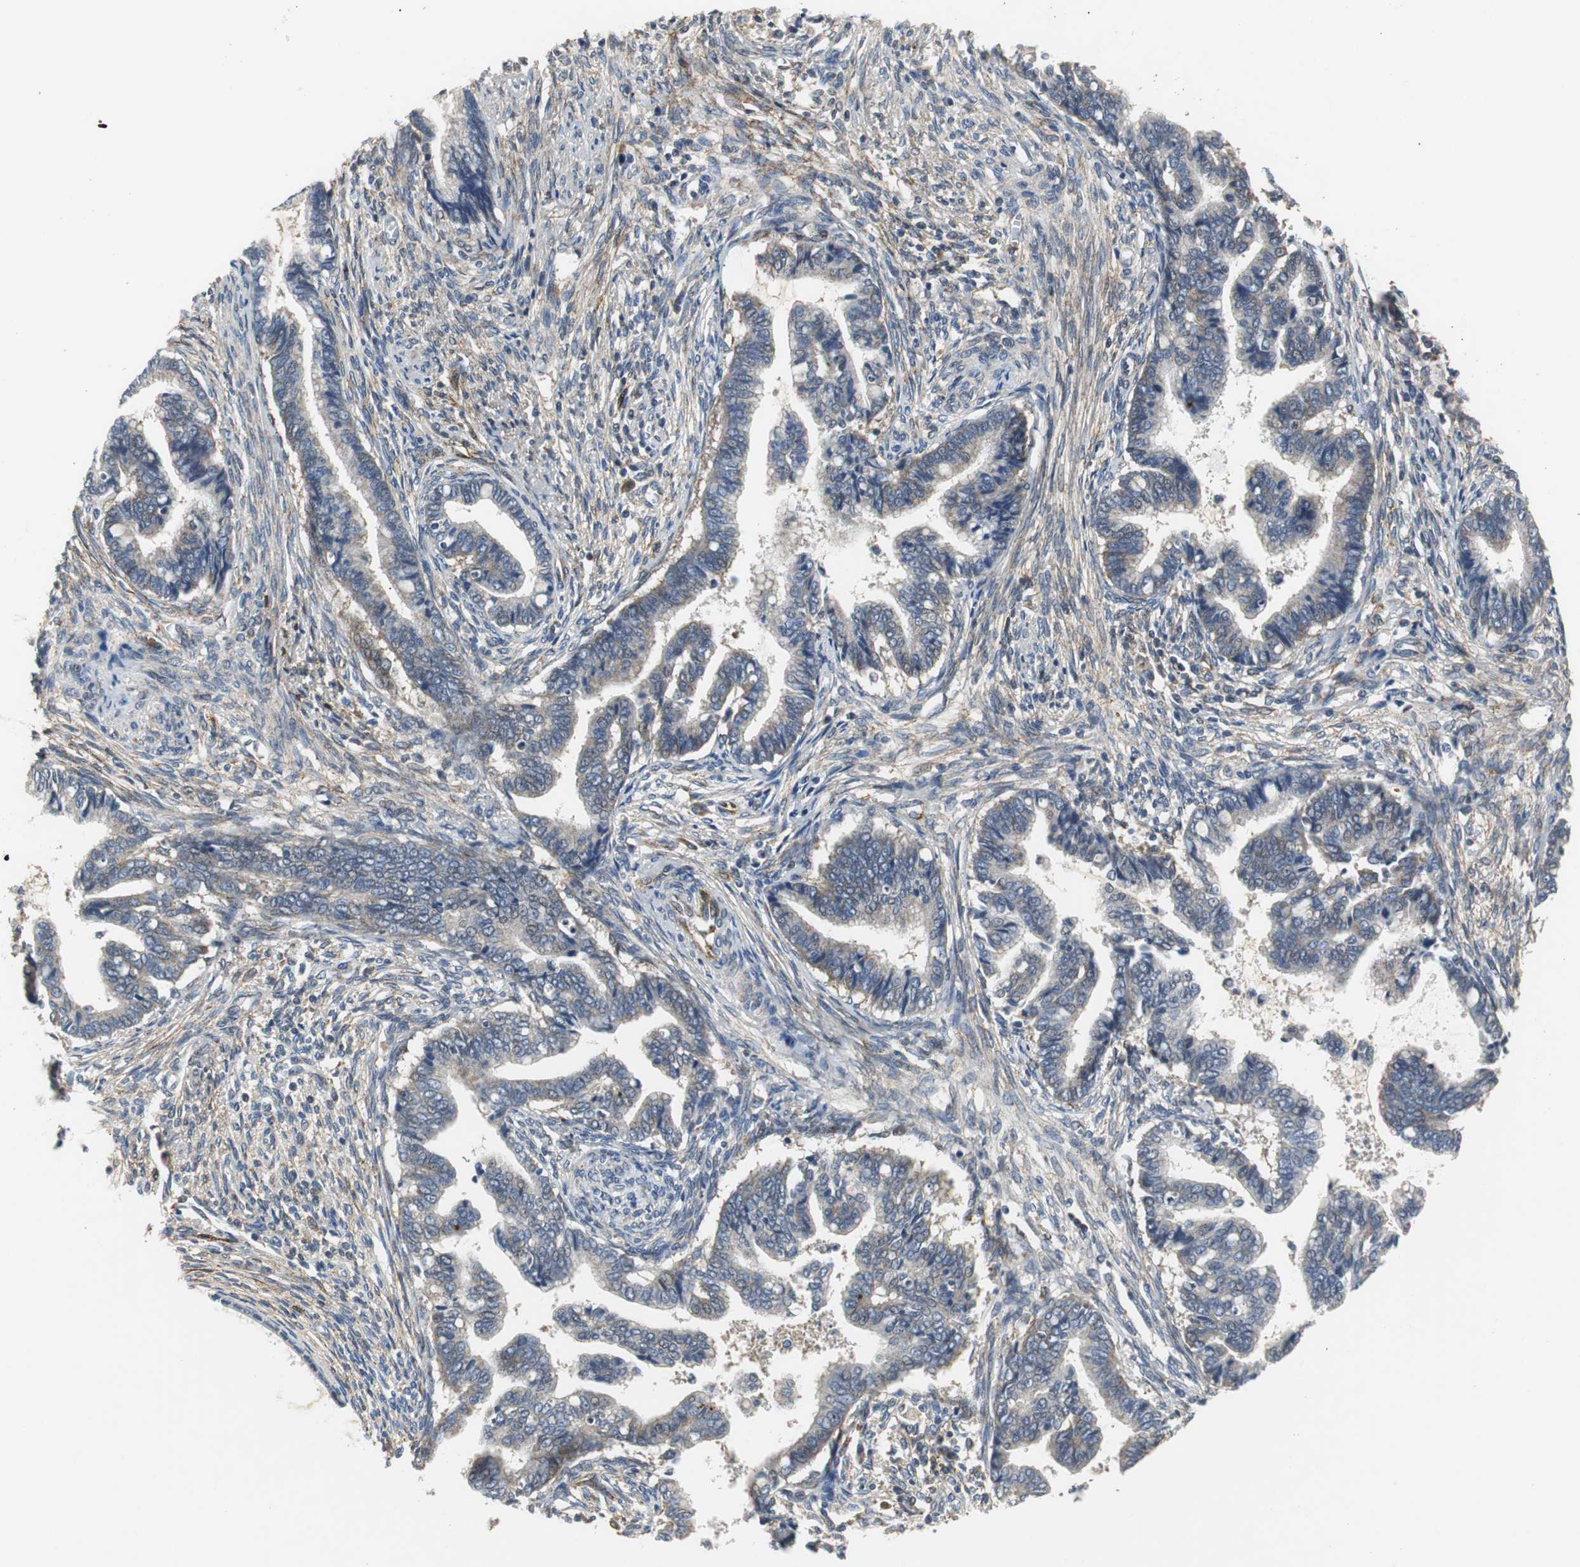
{"staining": {"intensity": "weak", "quantity": ">75%", "location": "cytoplasmic/membranous"}, "tissue": "cervical cancer", "cell_type": "Tumor cells", "image_type": "cancer", "snomed": [{"axis": "morphology", "description": "Adenocarcinoma, NOS"}, {"axis": "topography", "description": "Cervix"}], "caption": "The photomicrograph displays immunohistochemical staining of cervical adenocarcinoma. There is weak cytoplasmic/membranous expression is appreciated in approximately >75% of tumor cells.", "gene": "ISCU", "patient": {"sex": "female", "age": 44}}